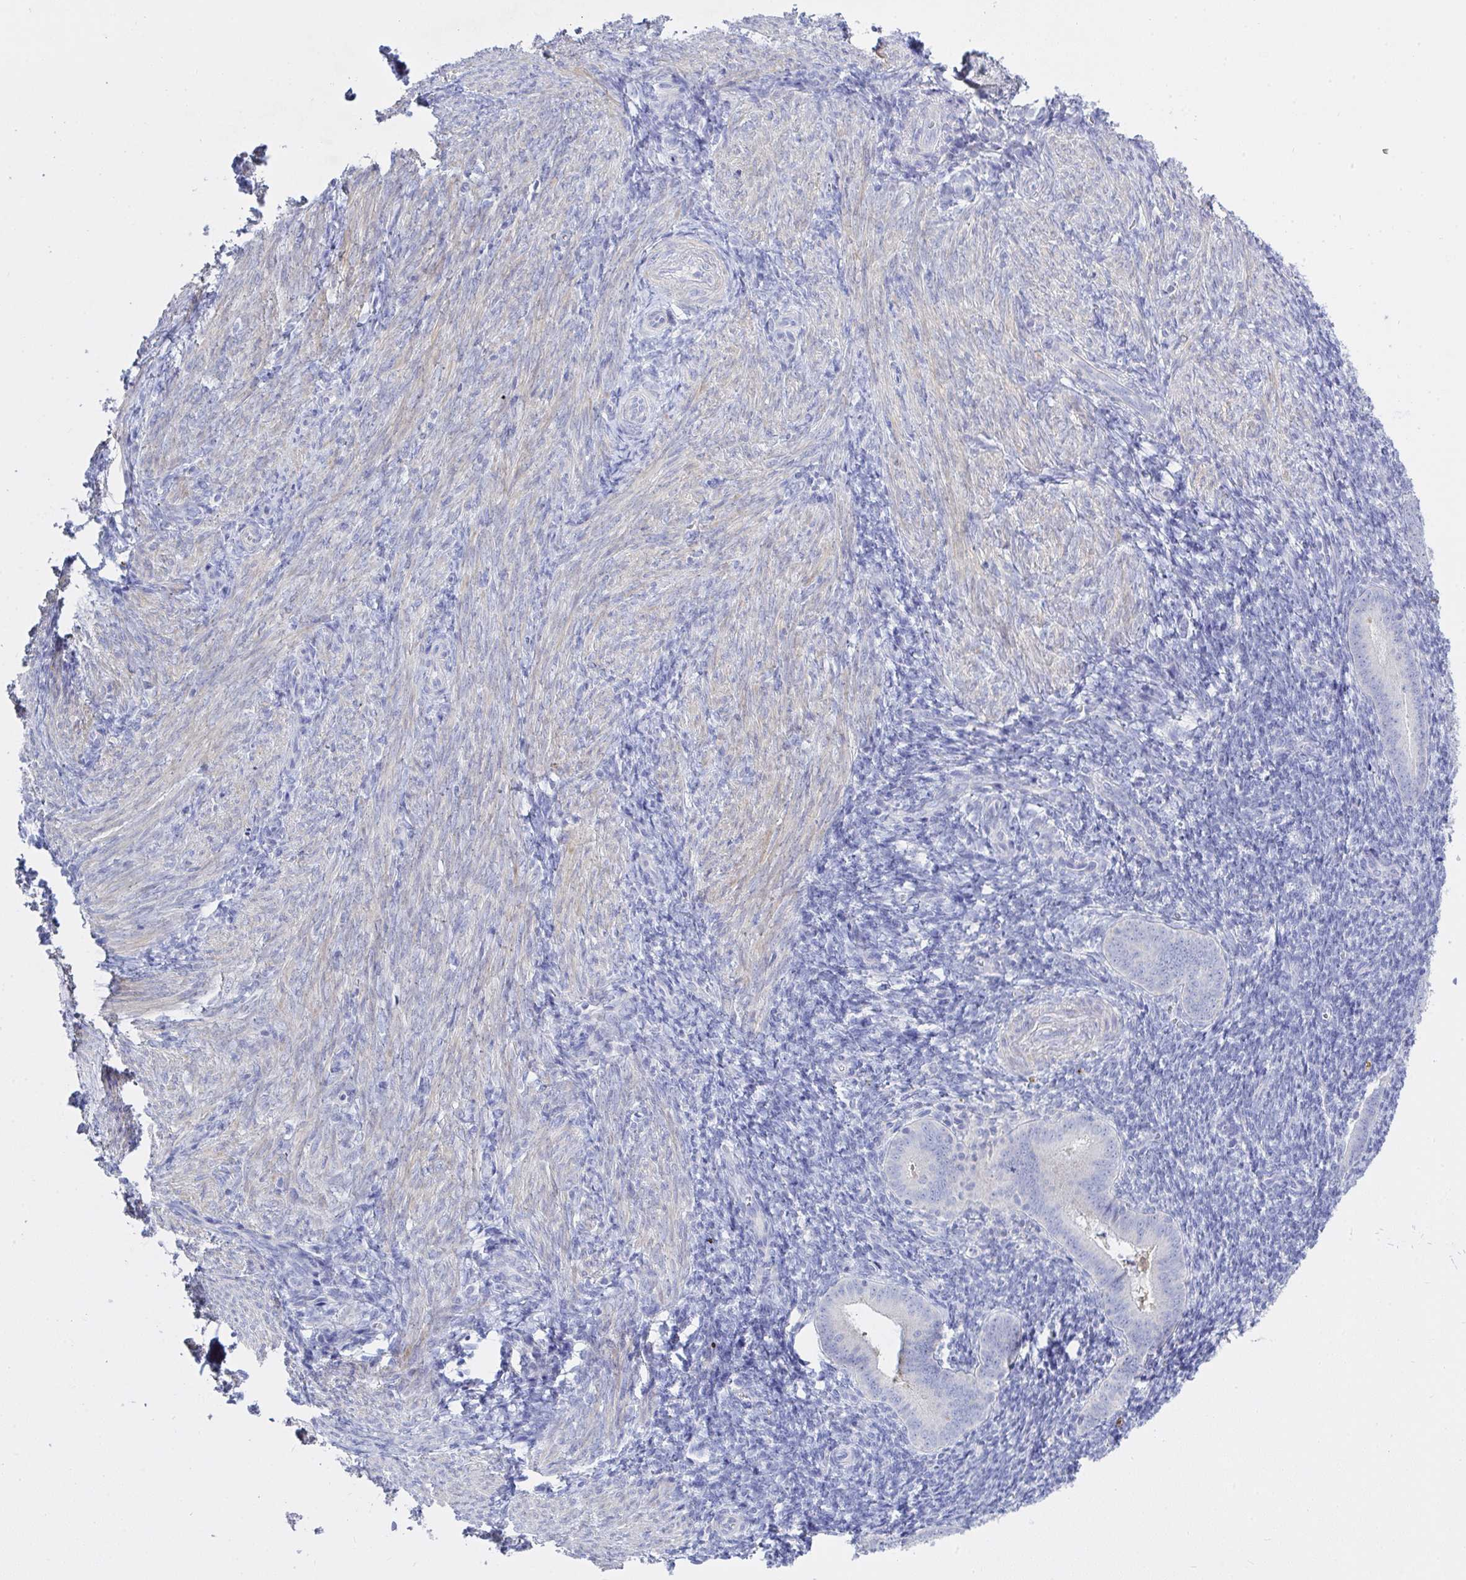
{"staining": {"intensity": "negative", "quantity": "none", "location": "none"}, "tissue": "endometrium", "cell_type": "Cells in endometrial stroma", "image_type": "normal", "snomed": [{"axis": "morphology", "description": "Normal tissue, NOS"}, {"axis": "topography", "description": "Endometrium"}], "caption": "Endometrium was stained to show a protein in brown. There is no significant positivity in cells in endometrial stroma. (Stains: DAB (3,3'-diaminobenzidine) IHC with hematoxylin counter stain, Microscopy: brightfield microscopy at high magnification).", "gene": "ZNF561", "patient": {"sex": "female", "age": 25}}